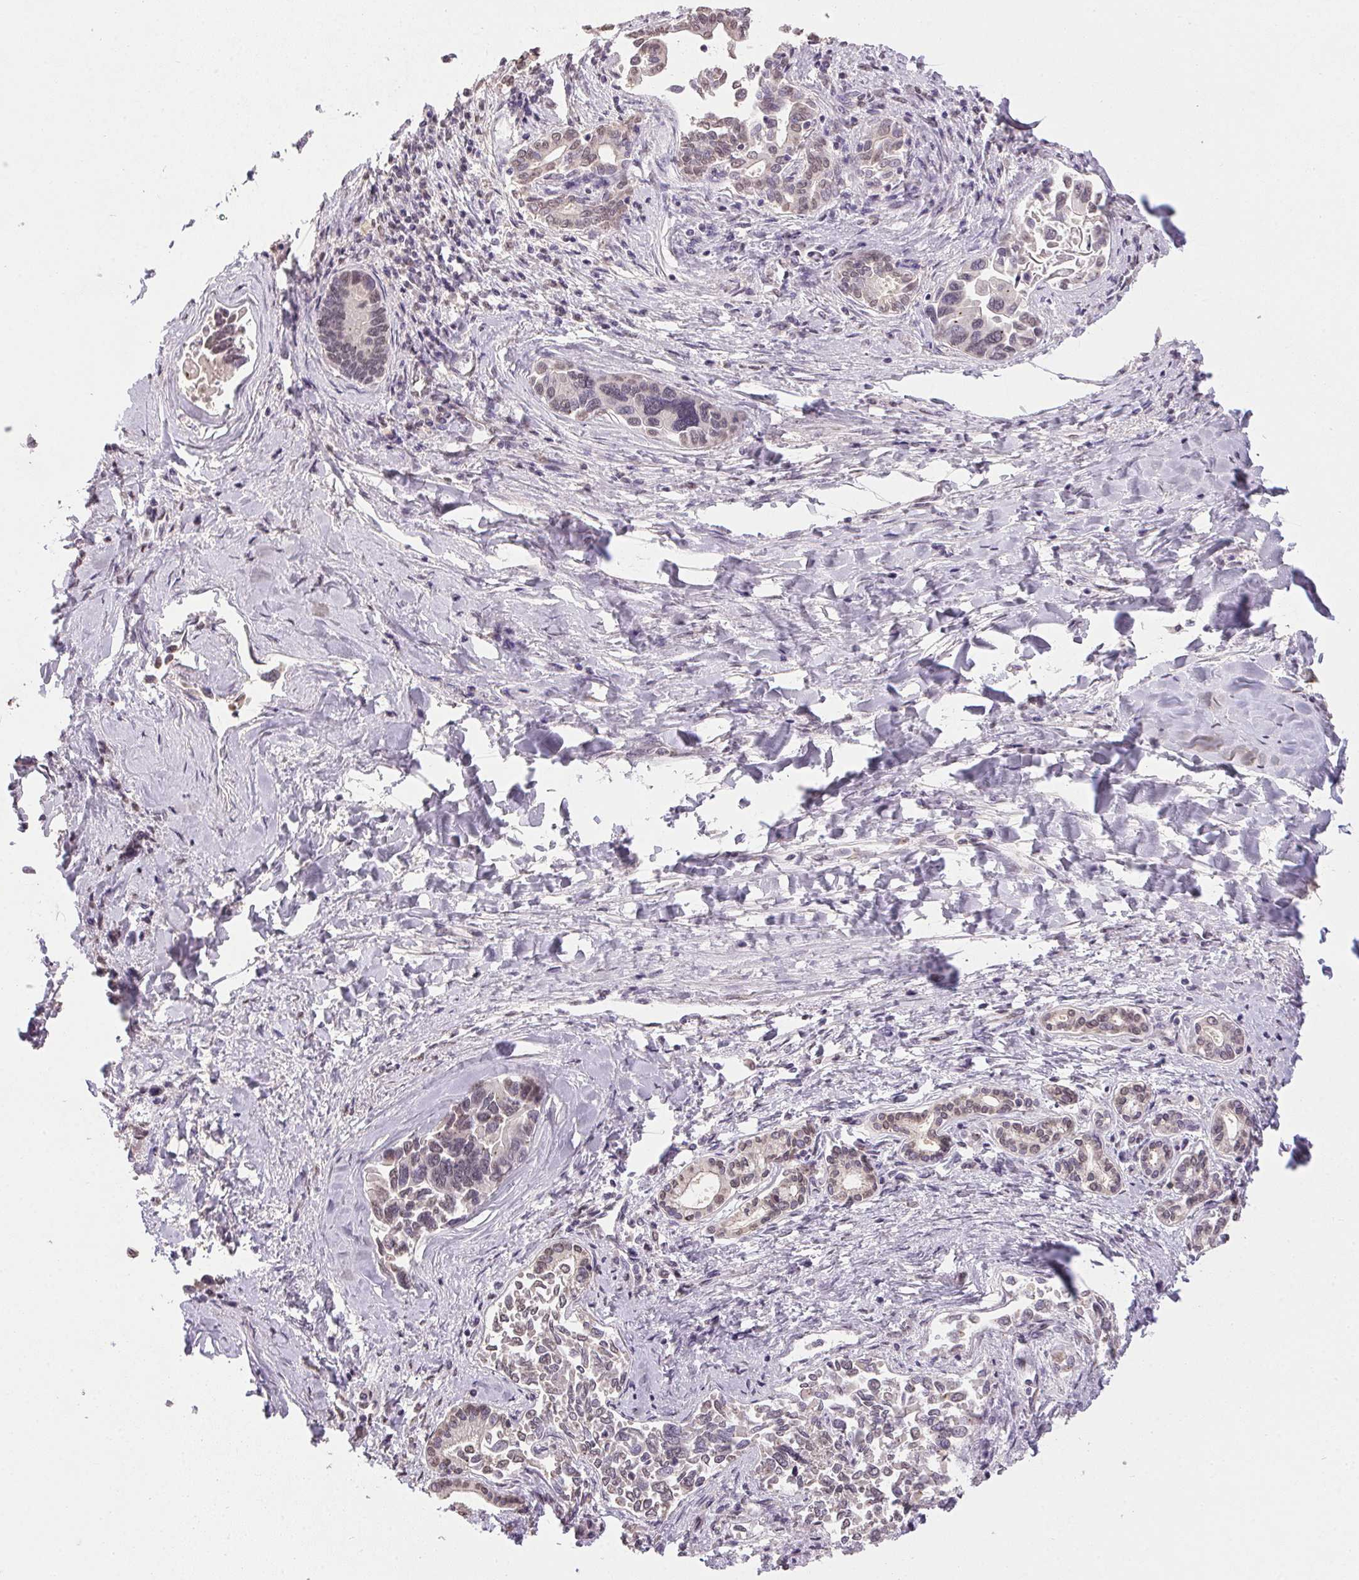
{"staining": {"intensity": "weak", "quantity": "<25%", "location": "nuclear"}, "tissue": "liver cancer", "cell_type": "Tumor cells", "image_type": "cancer", "snomed": [{"axis": "morphology", "description": "Cholangiocarcinoma"}, {"axis": "topography", "description": "Liver"}], "caption": "Cholangiocarcinoma (liver) was stained to show a protein in brown. There is no significant positivity in tumor cells.", "gene": "PPP4R4", "patient": {"sex": "male", "age": 66}}